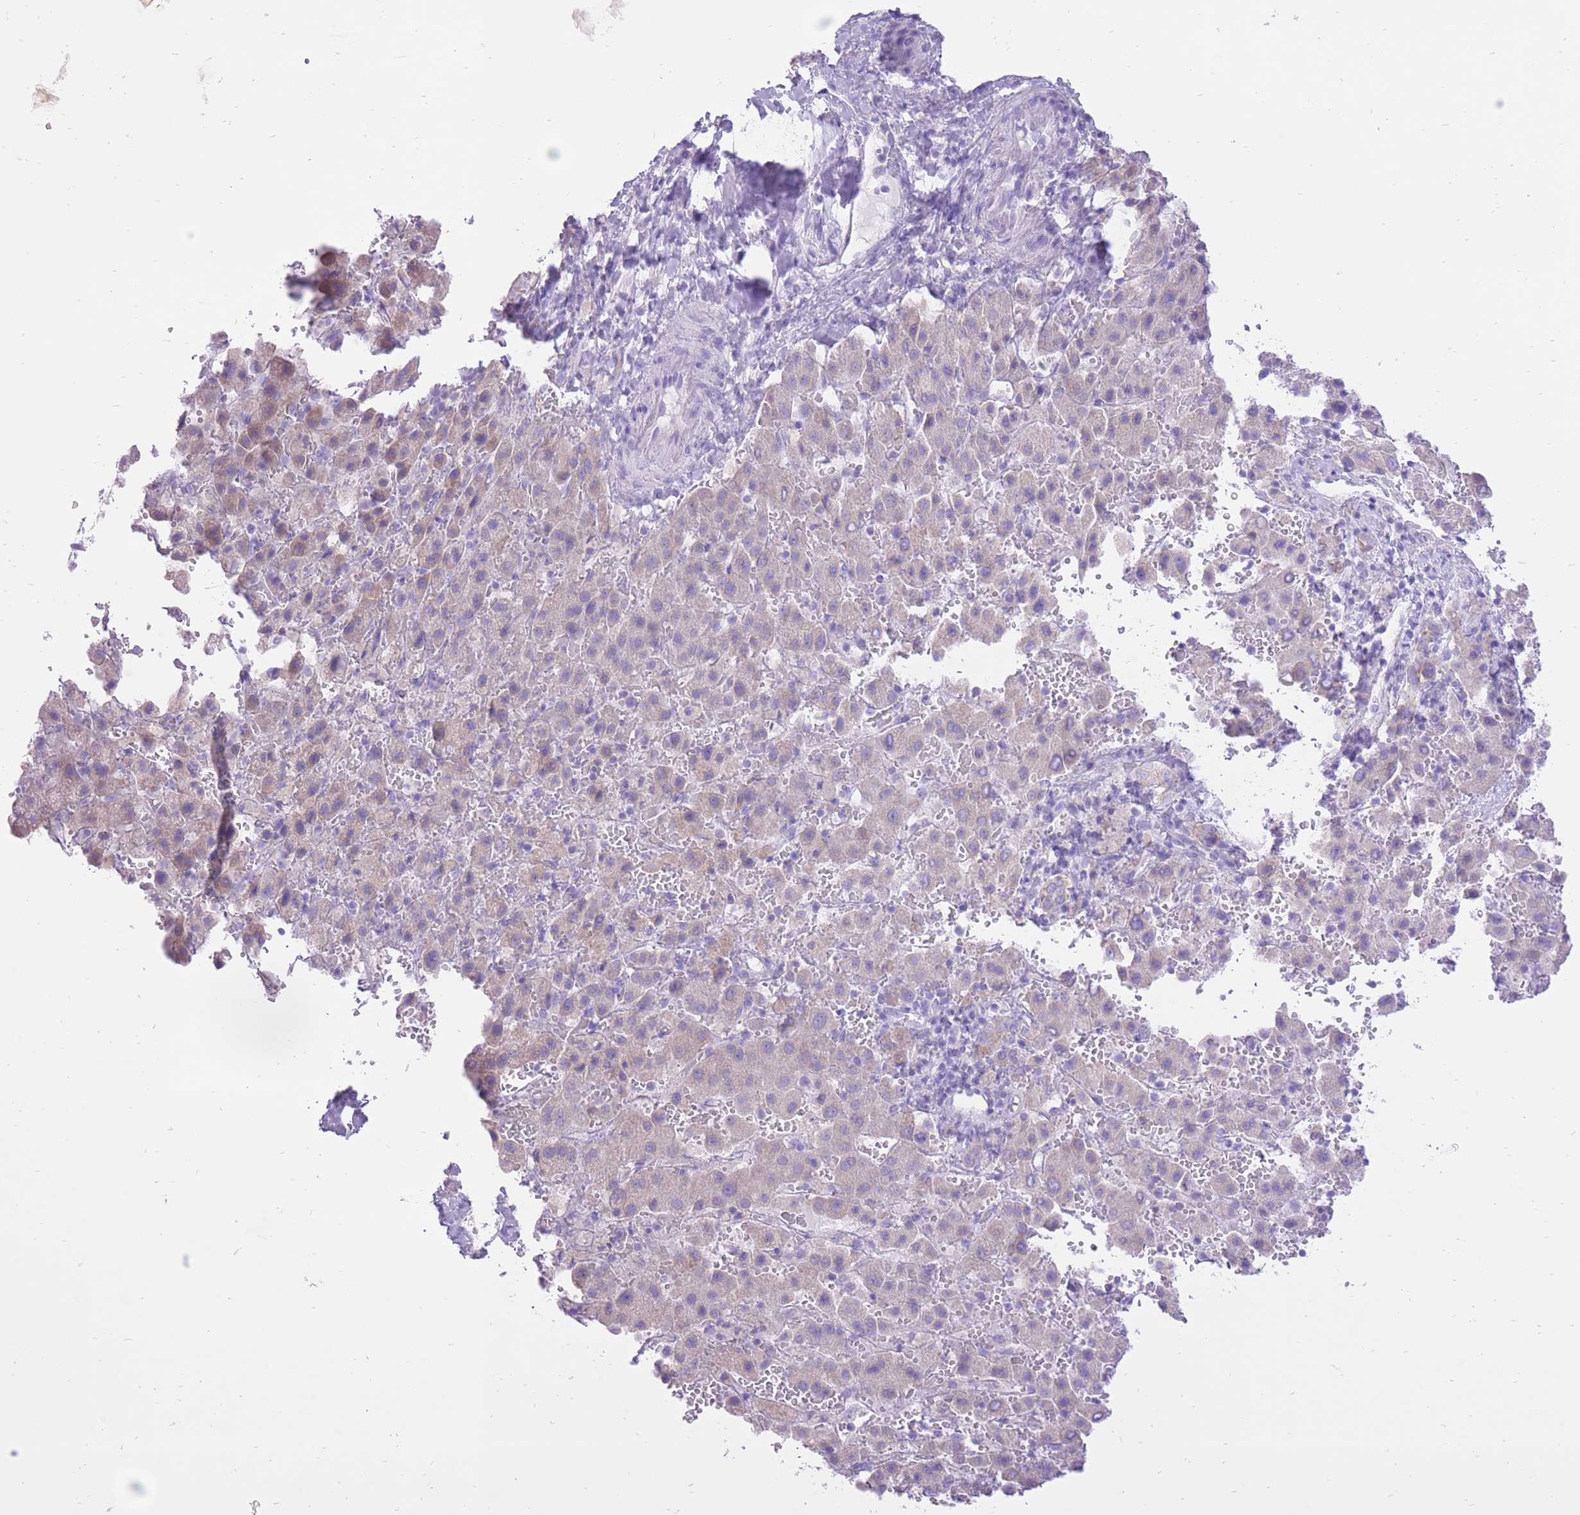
{"staining": {"intensity": "negative", "quantity": "none", "location": "none"}, "tissue": "liver cancer", "cell_type": "Tumor cells", "image_type": "cancer", "snomed": [{"axis": "morphology", "description": "Carcinoma, Hepatocellular, NOS"}, {"axis": "topography", "description": "Liver"}], "caption": "IHC image of neoplastic tissue: human liver cancer (hepatocellular carcinoma) stained with DAB (3,3'-diaminobenzidine) shows no significant protein positivity in tumor cells.", "gene": "SLC4A4", "patient": {"sex": "female", "age": 58}}